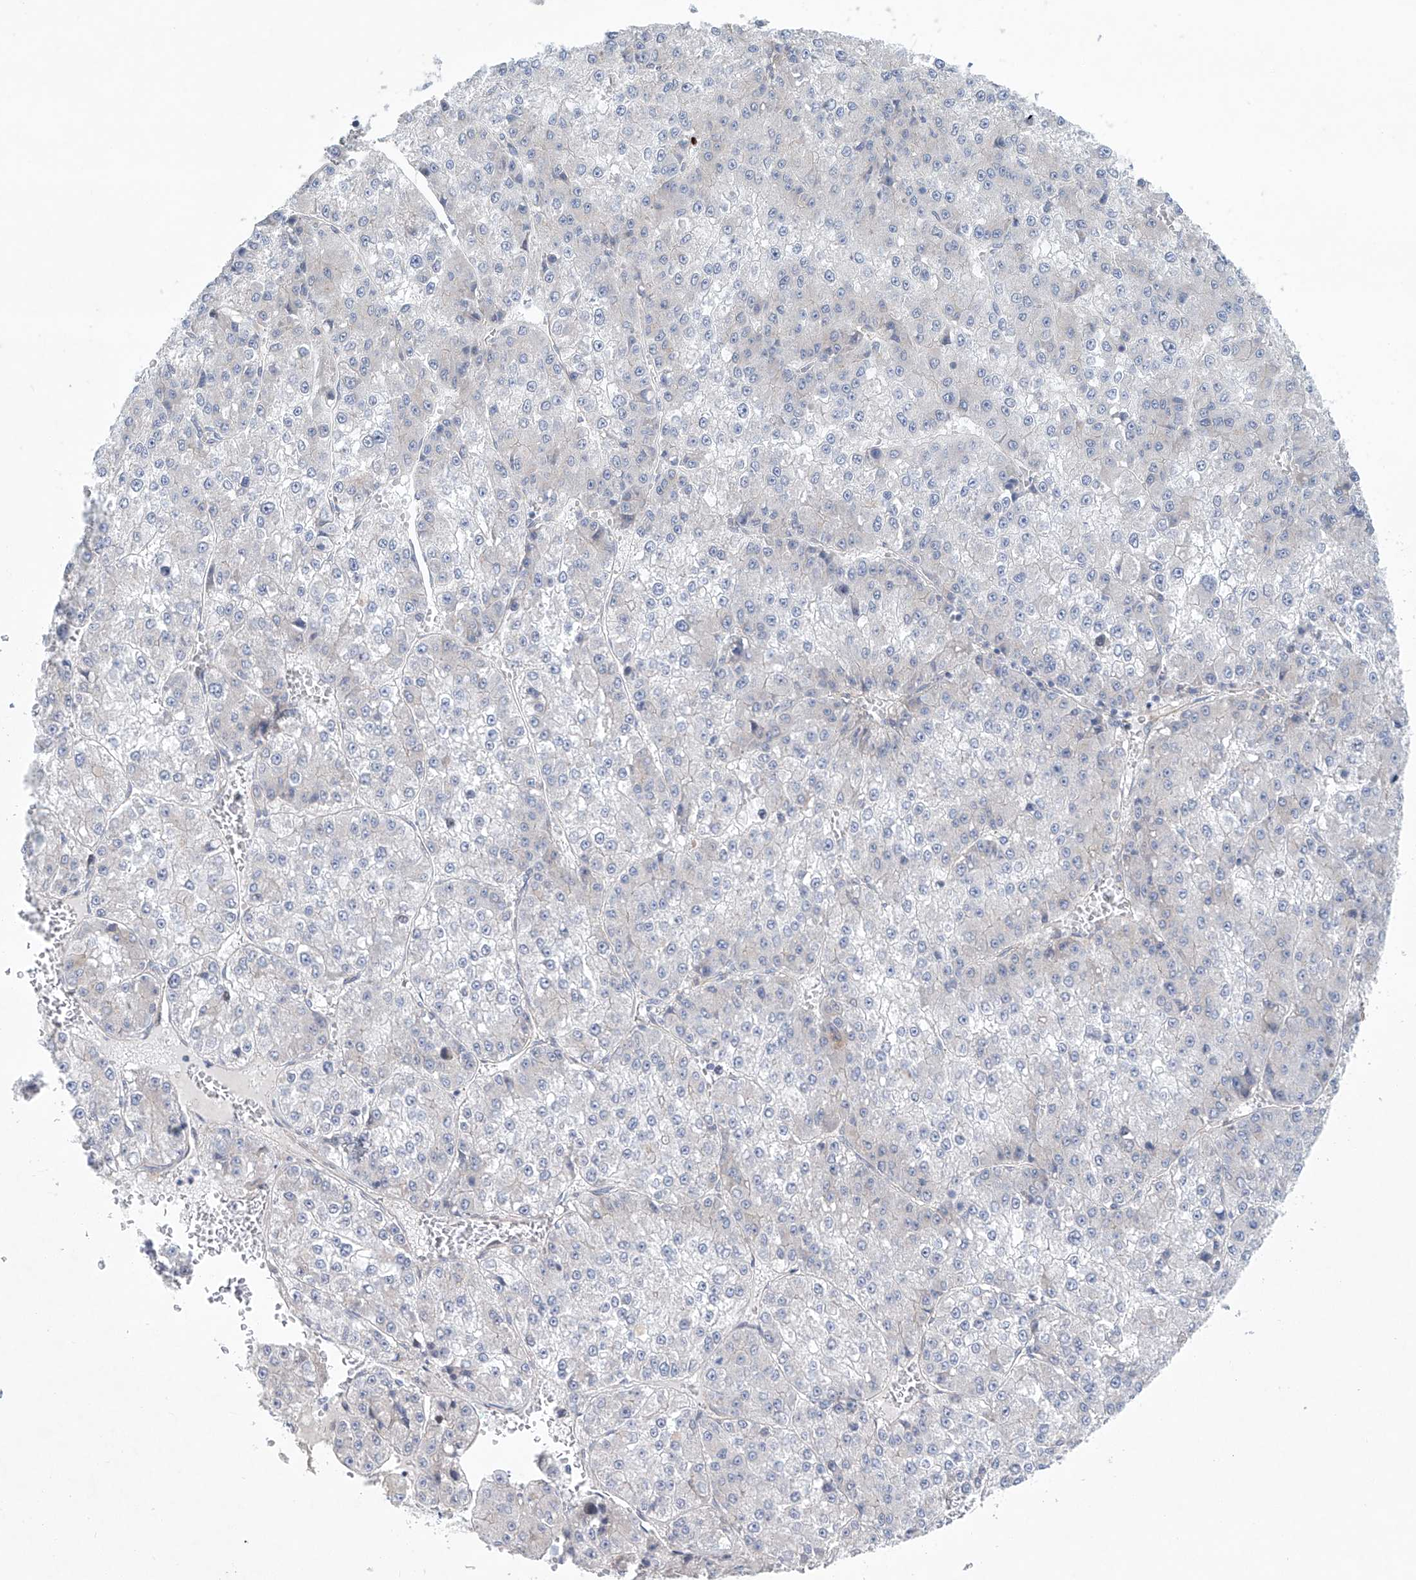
{"staining": {"intensity": "negative", "quantity": "none", "location": "none"}, "tissue": "liver cancer", "cell_type": "Tumor cells", "image_type": "cancer", "snomed": [{"axis": "morphology", "description": "Carcinoma, Hepatocellular, NOS"}, {"axis": "topography", "description": "Liver"}], "caption": "Immunohistochemistry (IHC) of liver cancer (hepatocellular carcinoma) exhibits no staining in tumor cells.", "gene": "KLC4", "patient": {"sex": "female", "age": 73}}